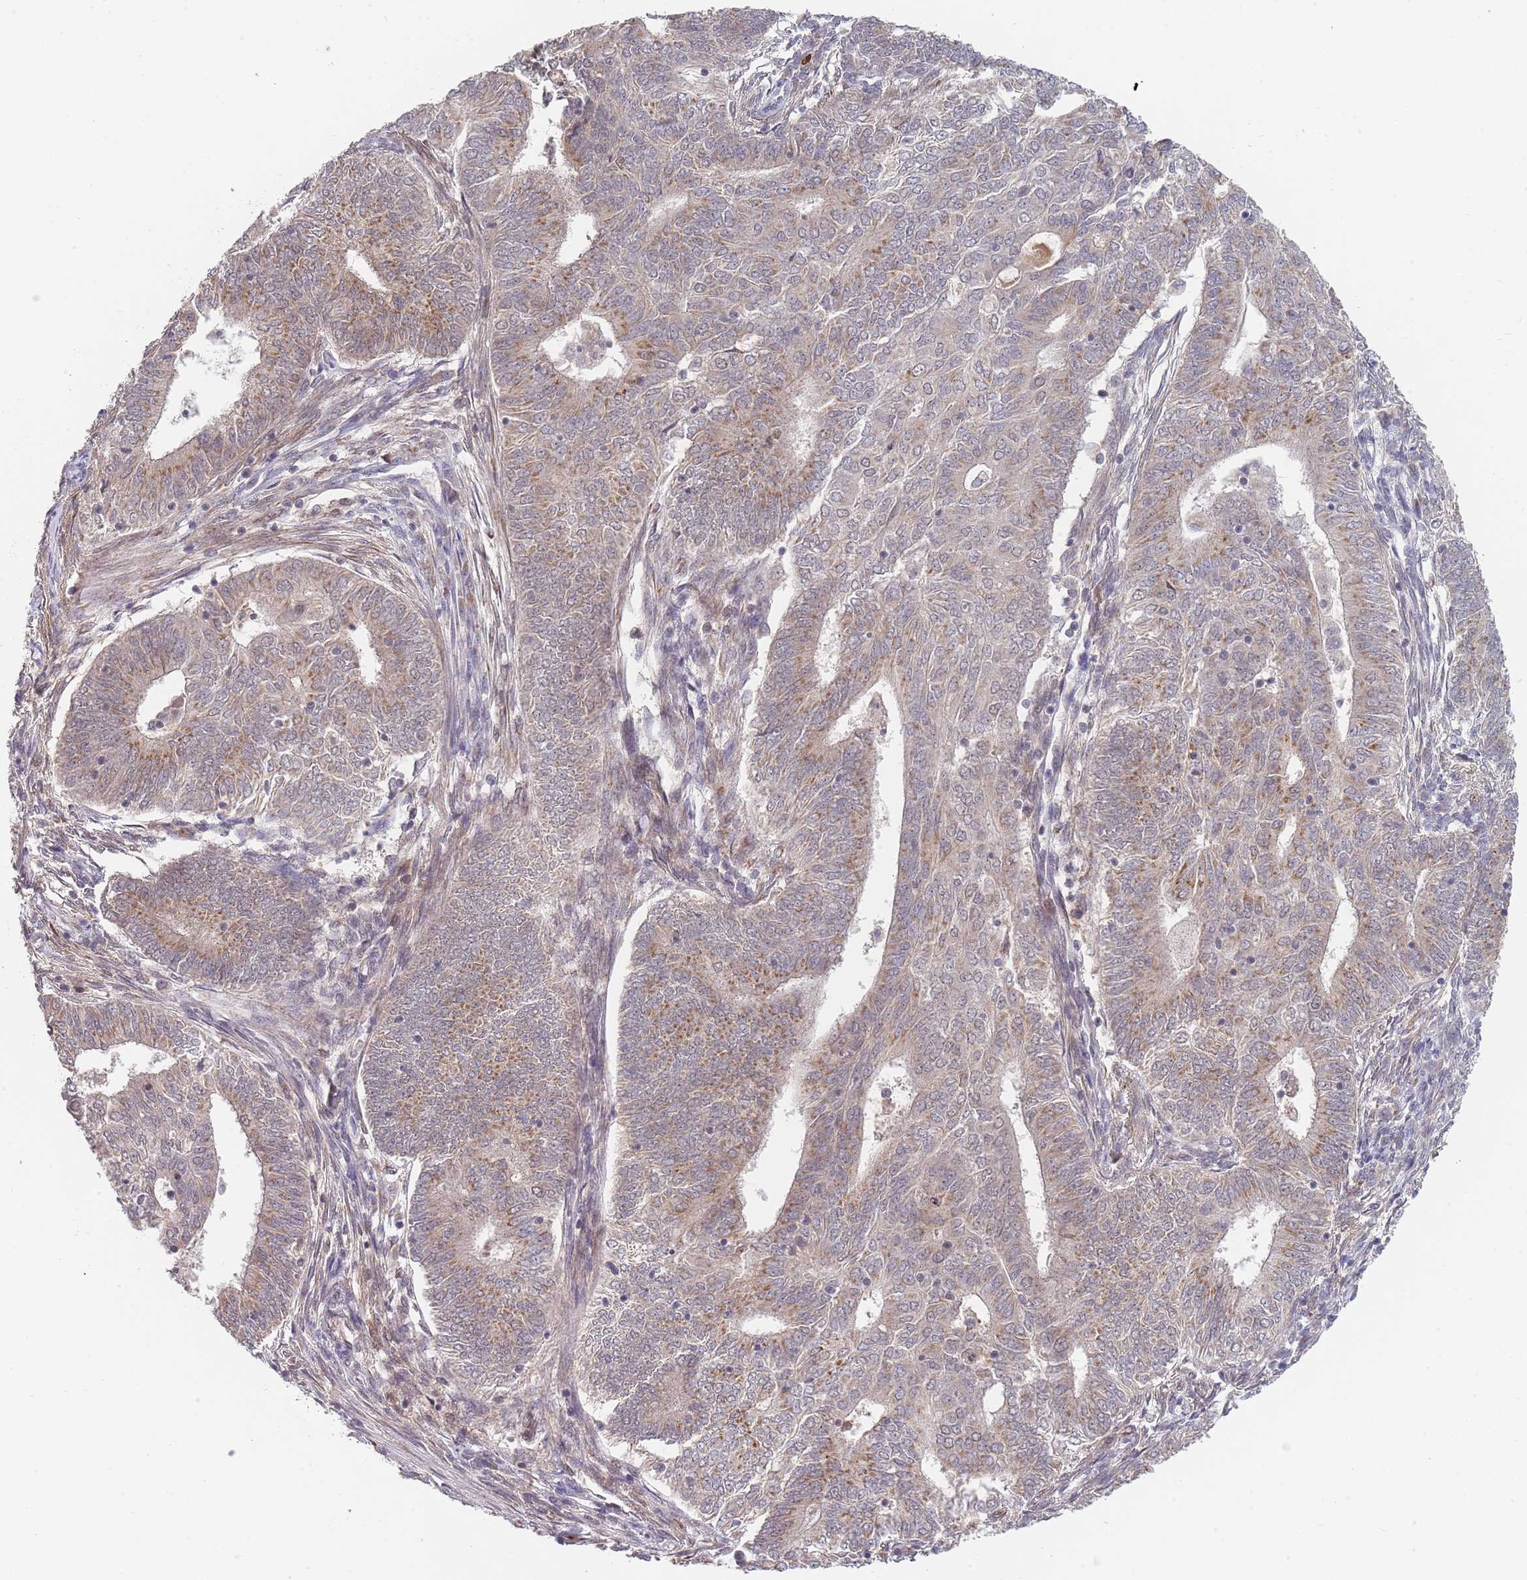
{"staining": {"intensity": "weak", "quantity": "25%-75%", "location": "cytoplasmic/membranous"}, "tissue": "endometrial cancer", "cell_type": "Tumor cells", "image_type": "cancer", "snomed": [{"axis": "morphology", "description": "Adenocarcinoma, NOS"}, {"axis": "topography", "description": "Endometrium"}], "caption": "Protein positivity by immunohistochemistry reveals weak cytoplasmic/membranous positivity in approximately 25%-75% of tumor cells in endometrial cancer. (Stains: DAB (3,3'-diaminobenzidine) in brown, nuclei in blue, Microscopy: brightfield microscopy at high magnification).", "gene": "B4GALT4", "patient": {"sex": "female", "age": 62}}